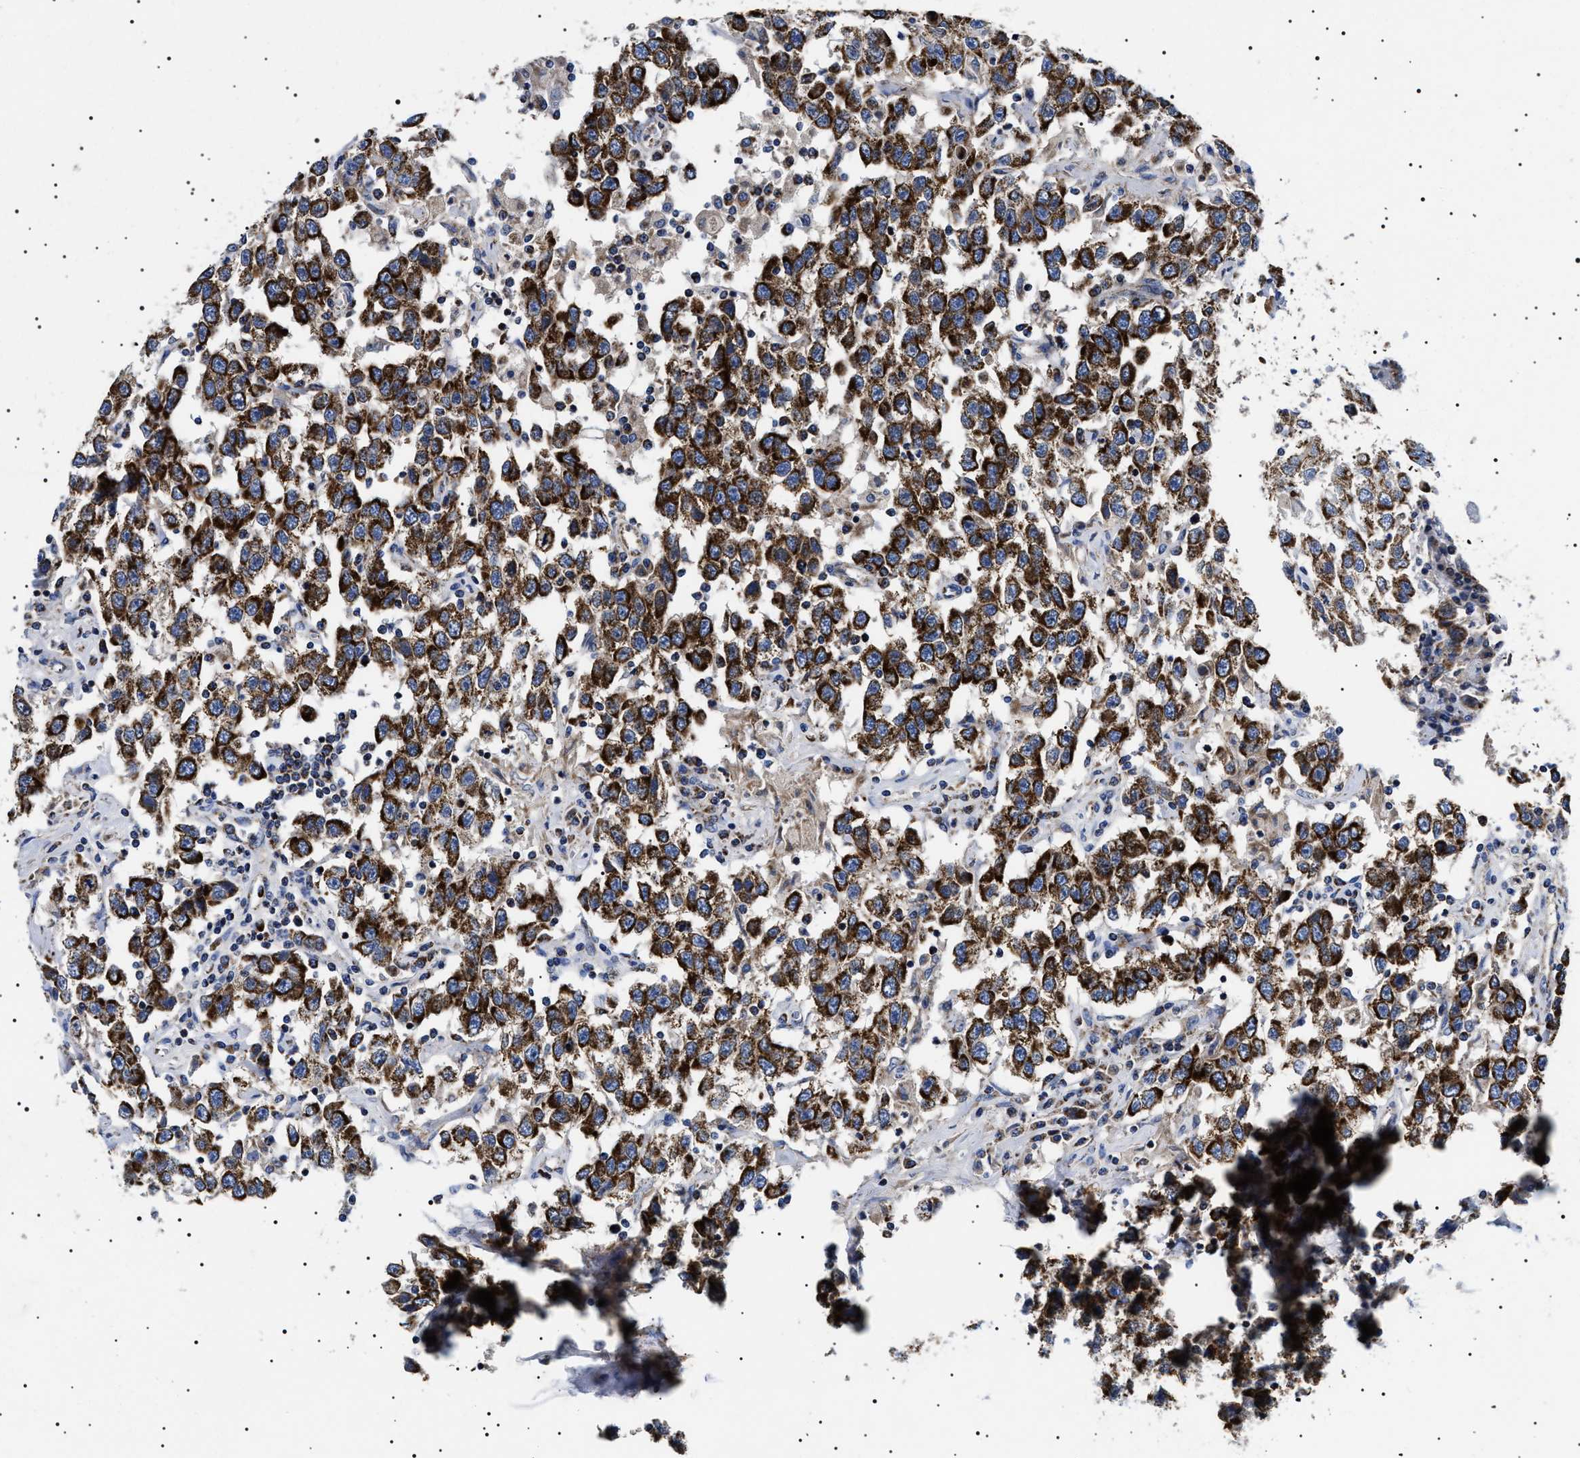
{"staining": {"intensity": "strong", "quantity": ">75%", "location": "cytoplasmic/membranous"}, "tissue": "testis cancer", "cell_type": "Tumor cells", "image_type": "cancer", "snomed": [{"axis": "morphology", "description": "Seminoma, NOS"}, {"axis": "topography", "description": "Testis"}], "caption": "Brown immunohistochemical staining in testis cancer shows strong cytoplasmic/membranous expression in about >75% of tumor cells. (brown staining indicates protein expression, while blue staining denotes nuclei).", "gene": "CHRDL2", "patient": {"sex": "male", "age": 41}}